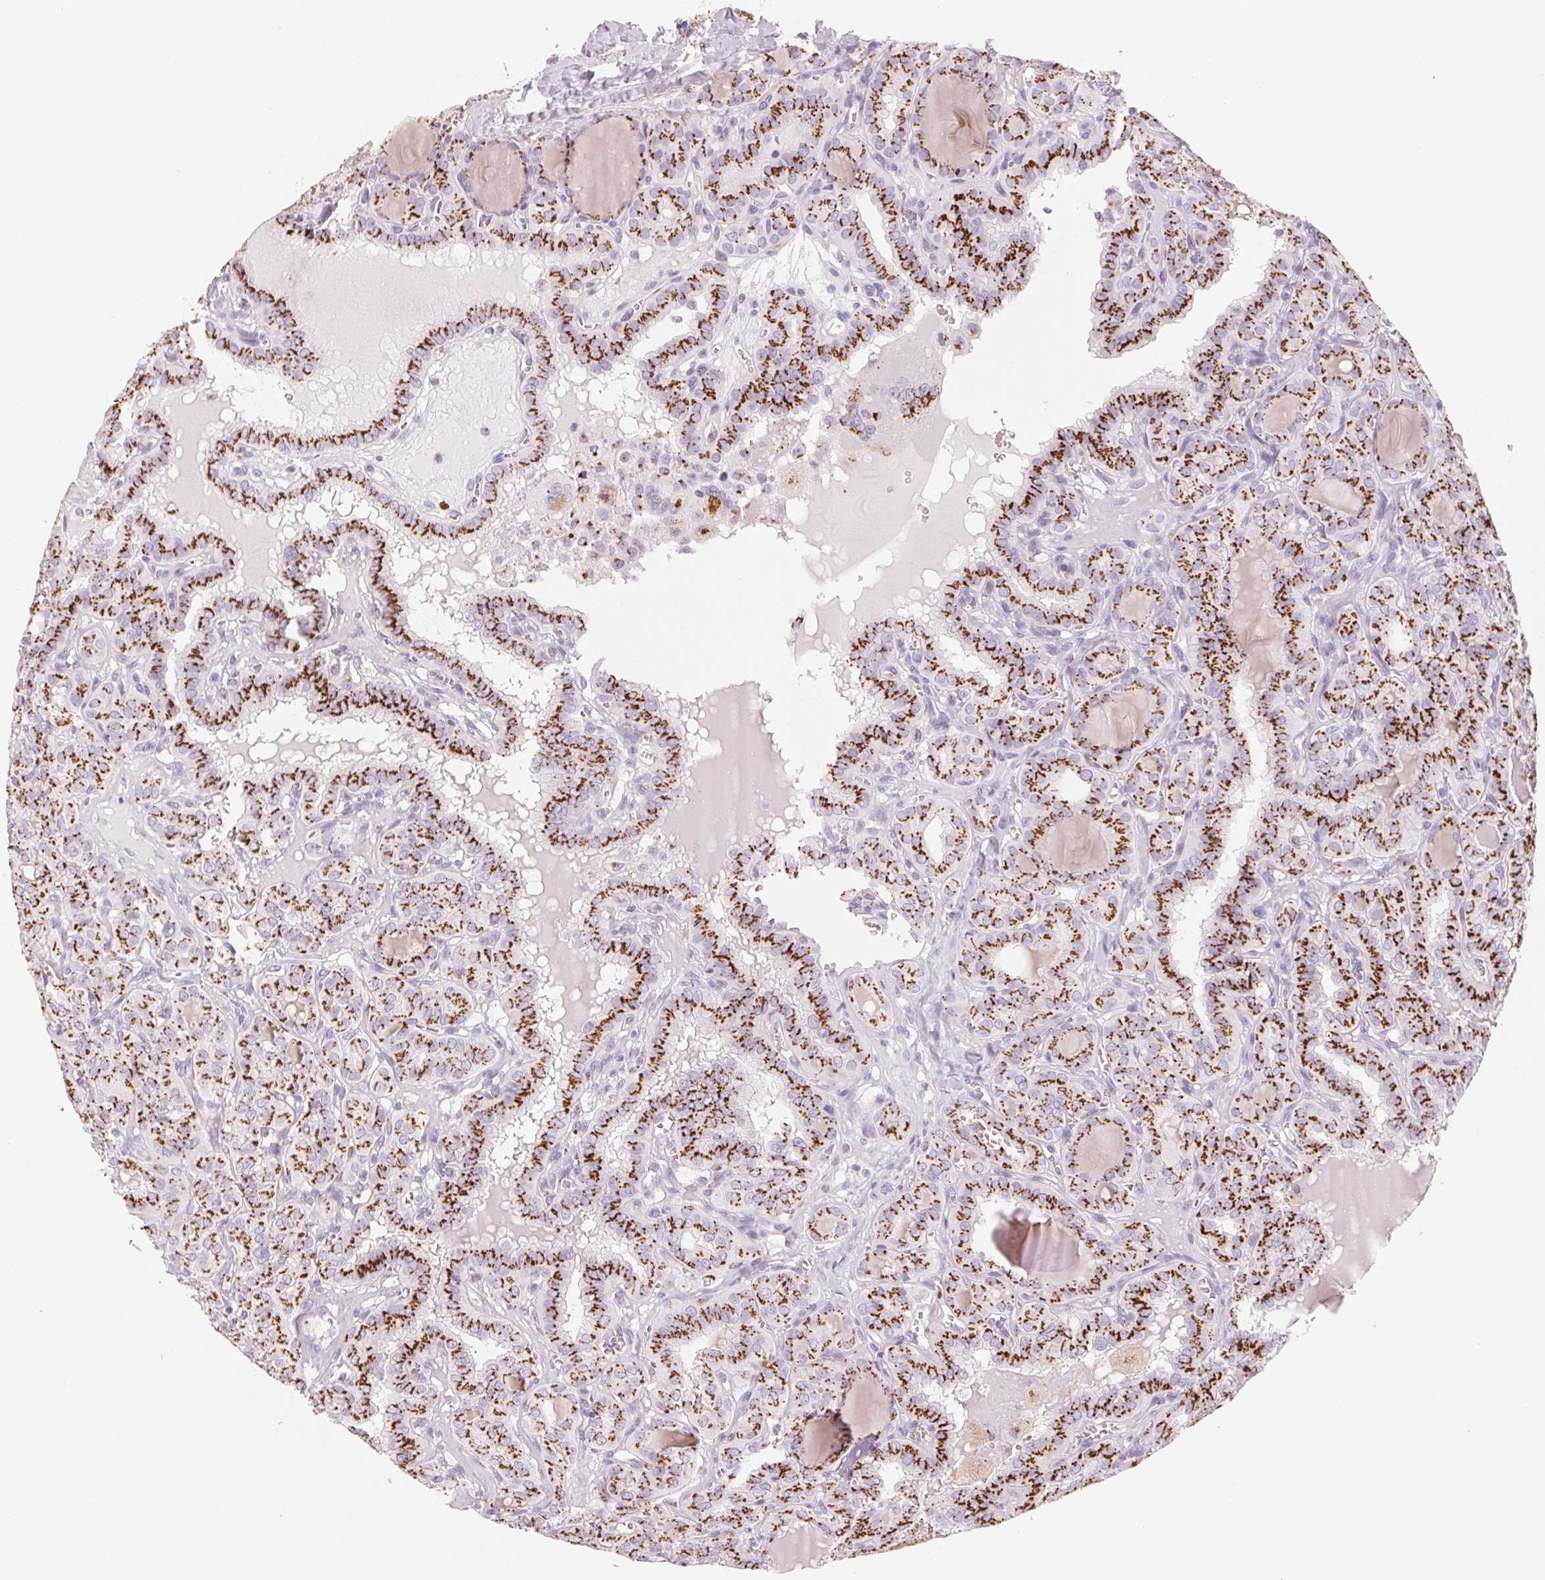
{"staining": {"intensity": "strong", "quantity": ">75%", "location": "cytoplasmic/membranous"}, "tissue": "thyroid cancer", "cell_type": "Tumor cells", "image_type": "cancer", "snomed": [{"axis": "morphology", "description": "Papillary adenocarcinoma, NOS"}, {"axis": "topography", "description": "Thyroid gland"}], "caption": "Thyroid cancer stained with a protein marker reveals strong staining in tumor cells.", "gene": "GALNT7", "patient": {"sex": "female", "age": 41}}